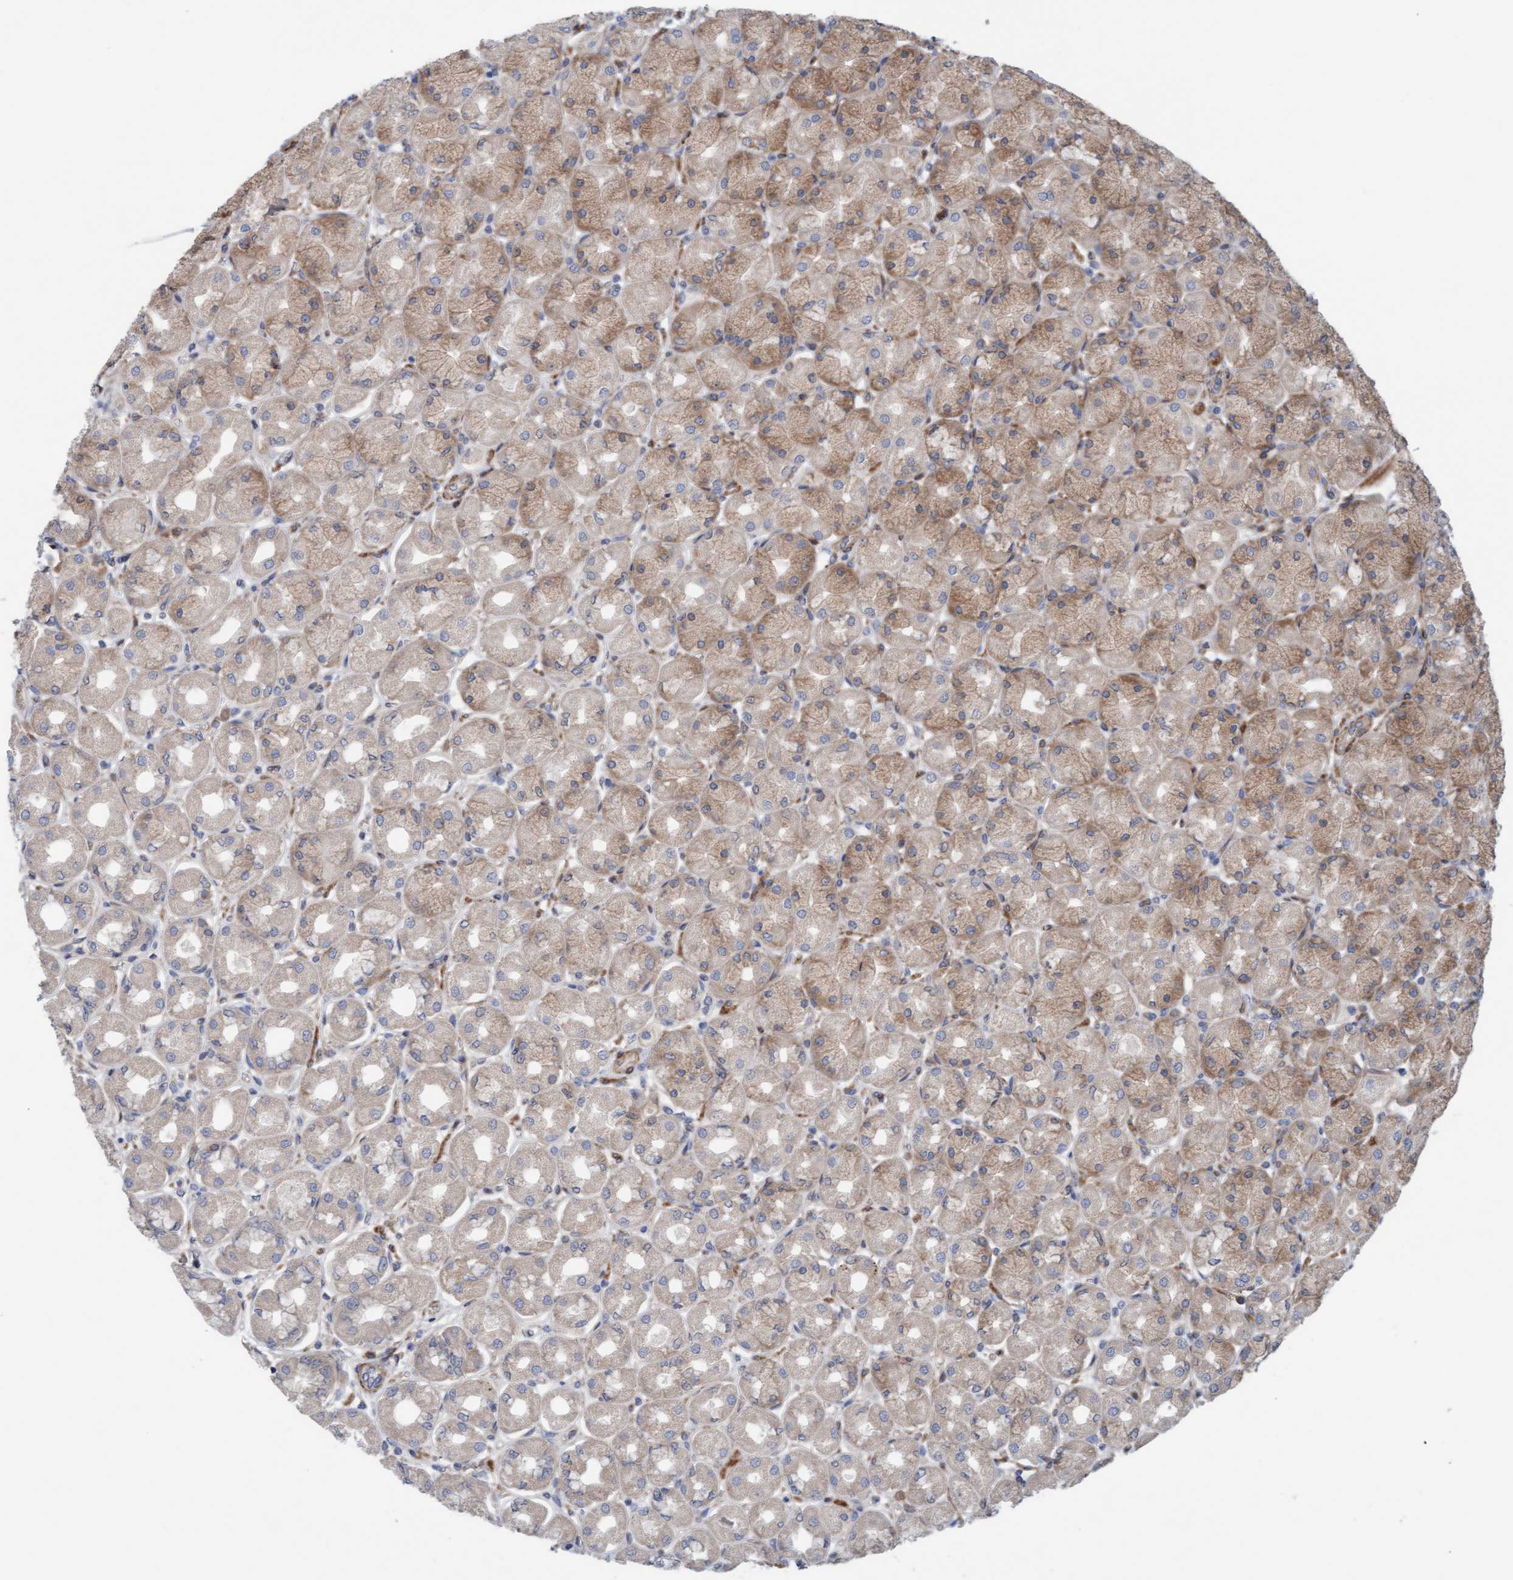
{"staining": {"intensity": "moderate", "quantity": ">75%", "location": "cytoplasmic/membranous"}, "tissue": "stomach", "cell_type": "Glandular cells", "image_type": "normal", "snomed": [{"axis": "morphology", "description": "Normal tissue, NOS"}, {"axis": "topography", "description": "Stomach, upper"}], "caption": "Stomach stained for a protein (brown) reveals moderate cytoplasmic/membranous positive staining in approximately >75% of glandular cells.", "gene": "CDK5RAP3", "patient": {"sex": "female", "age": 56}}